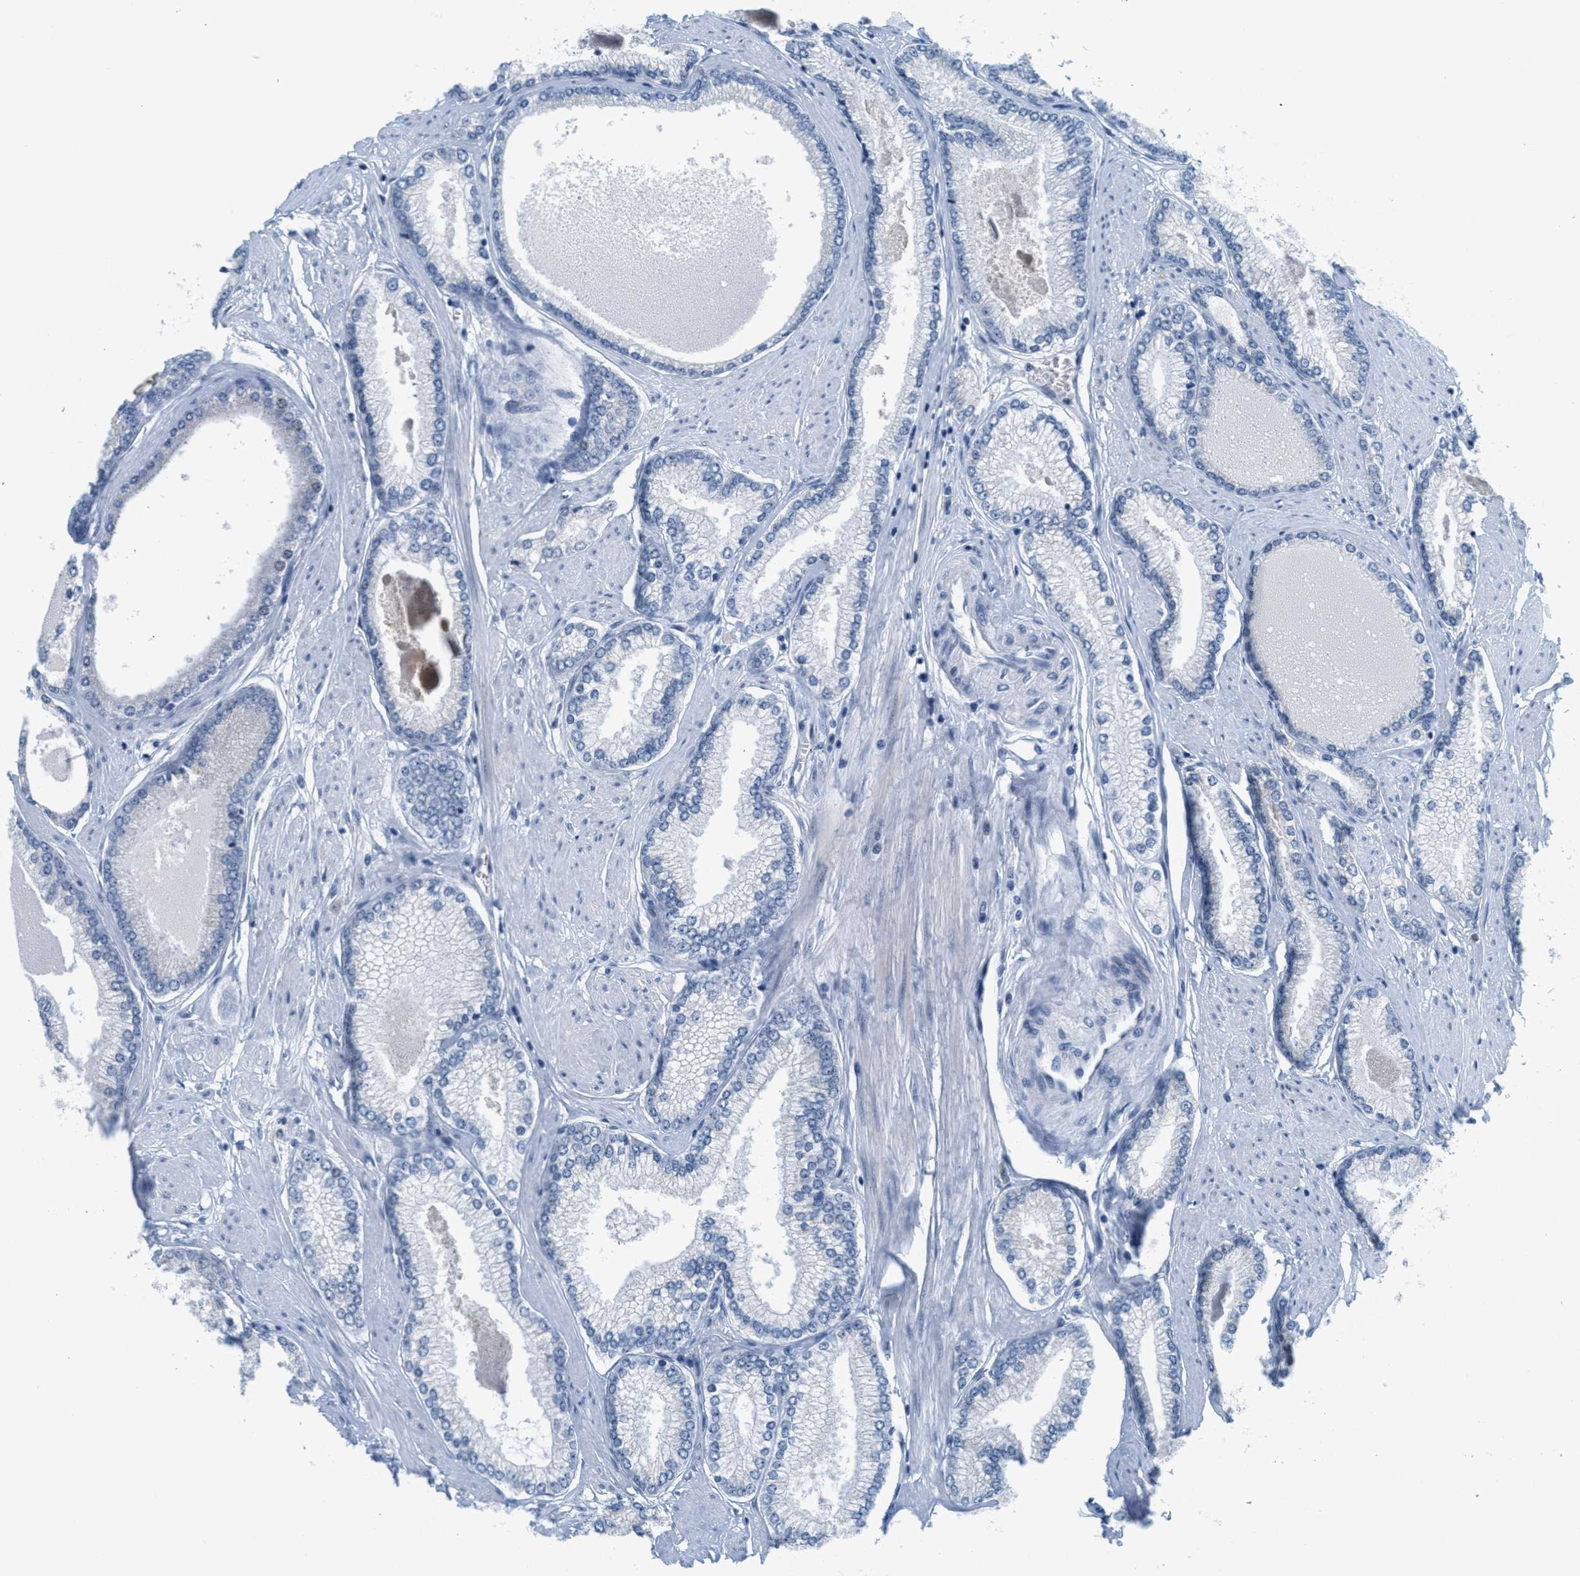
{"staining": {"intensity": "negative", "quantity": "none", "location": "none"}, "tissue": "prostate cancer", "cell_type": "Tumor cells", "image_type": "cancer", "snomed": [{"axis": "morphology", "description": "Adenocarcinoma, High grade"}, {"axis": "topography", "description": "Prostate"}], "caption": "High magnification brightfield microscopy of prostate cancer stained with DAB (3,3'-diaminobenzidine) (brown) and counterstained with hematoxylin (blue): tumor cells show no significant expression. (Stains: DAB immunohistochemistry (IHC) with hematoxylin counter stain, Microscopy: brightfield microscopy at high magnification).", "gene": "TEX264", "patient": {"sex": "male", "age": 61}}